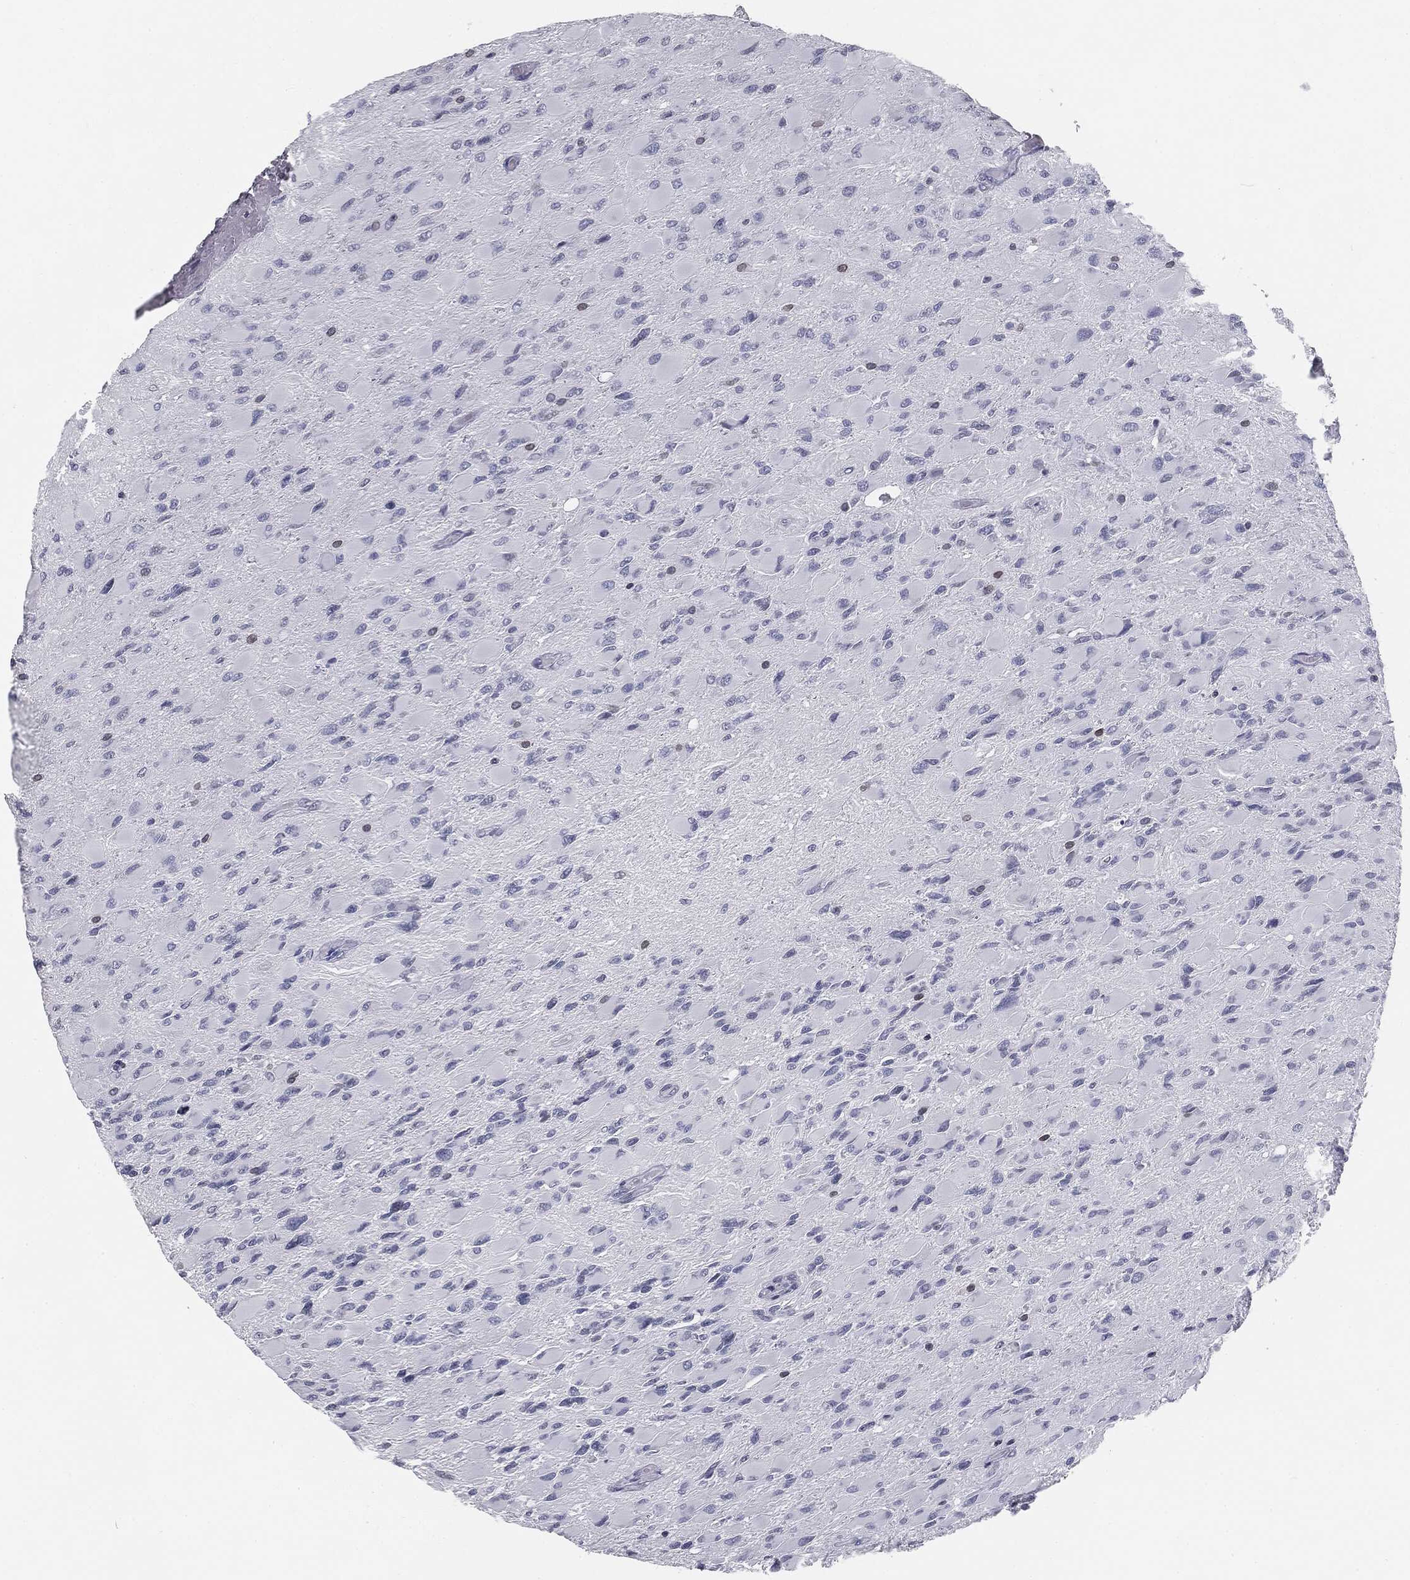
{"staining": {"intensity": "moderate", "quantity": "<25%", "location": "nuclear"}, "tissue": "glioma", "cell_type": "Tumor cells", "image_type": "cancer", "snomed": [{"axis": "morphology", "description": "Glioma, malignant, High grade"}, {"axis": "topography", "description": "Cerebral cortex"}], "caption": "Glioma stained with a protein marker displays moderate staining in tumor cells.", "gene": "ALDOB", "patient": {"sex": "female", "age": 36}}